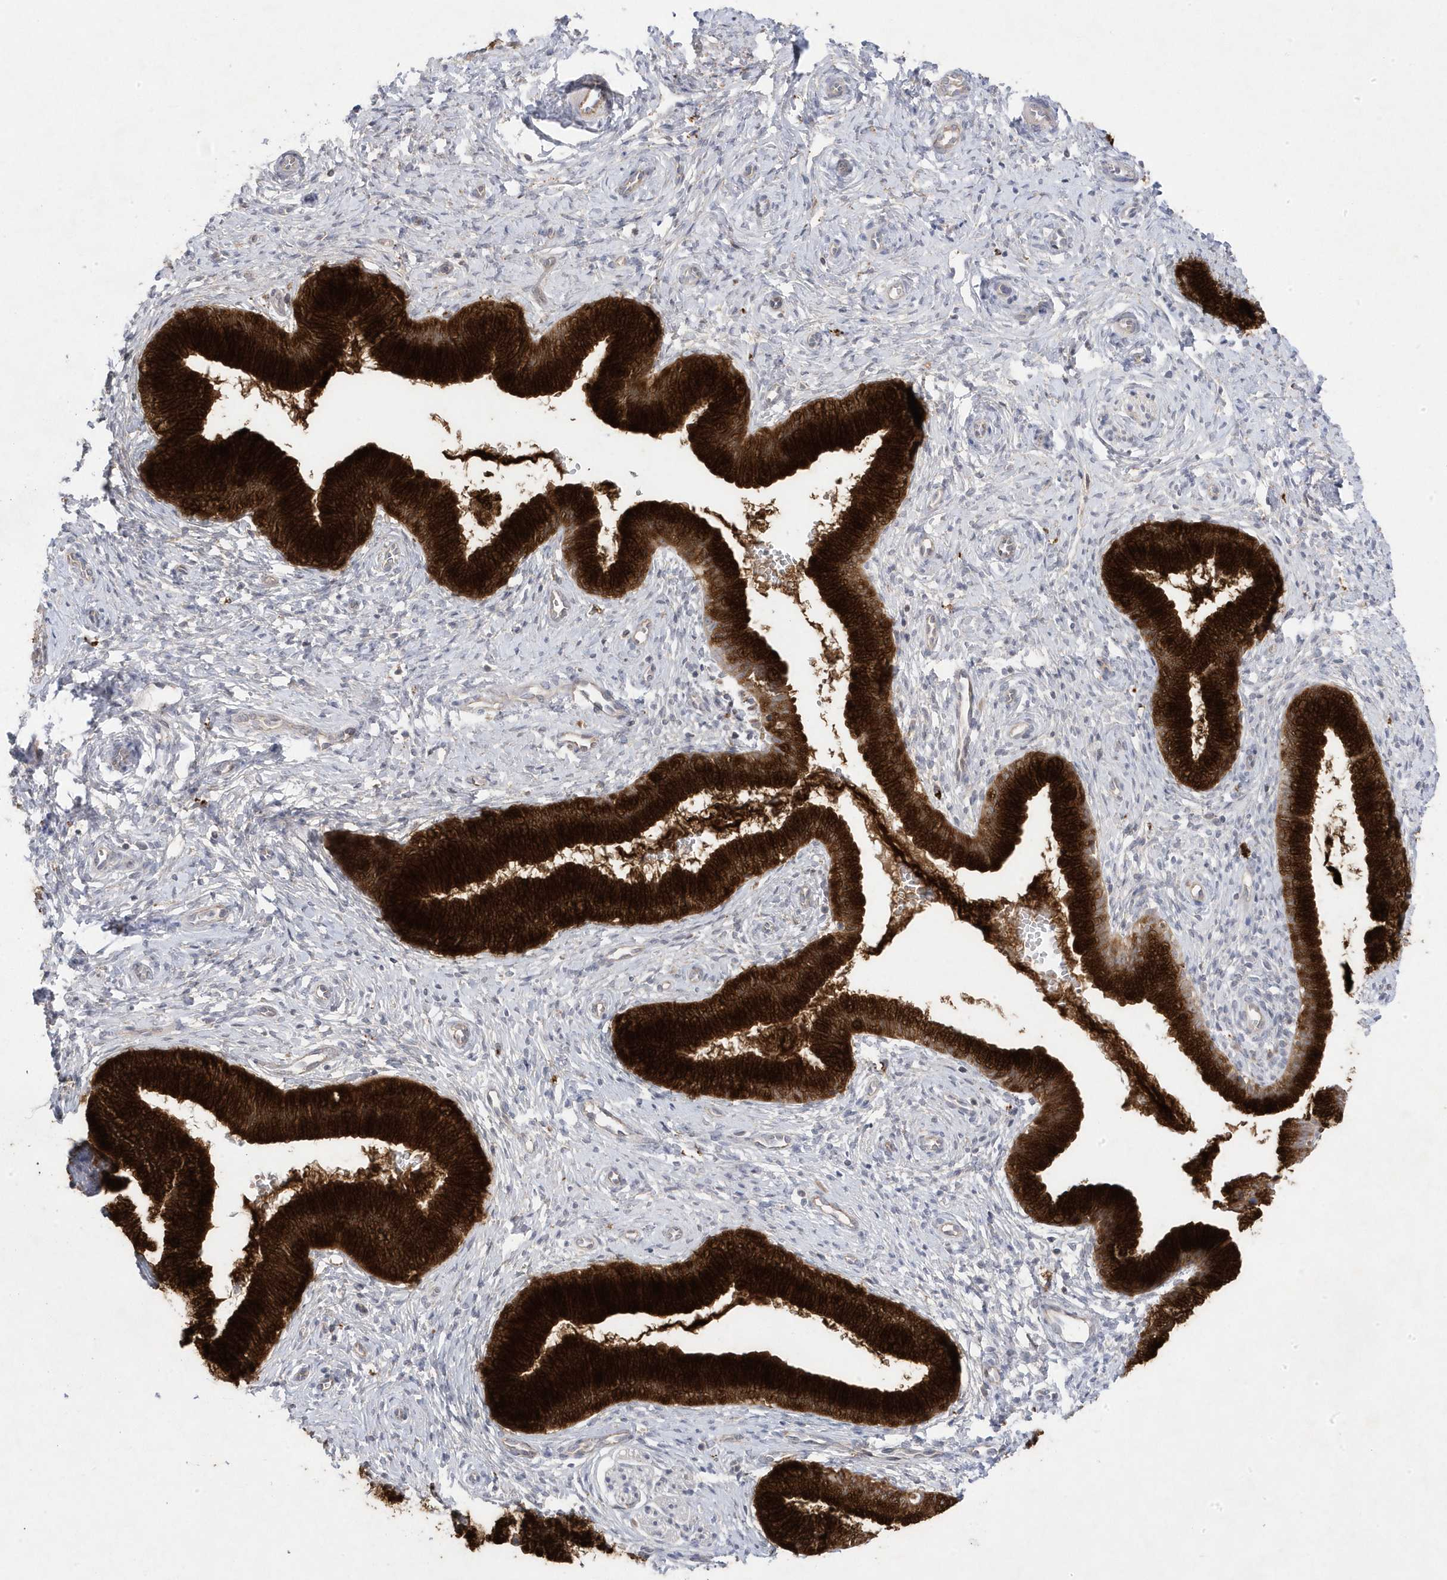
{"staining": {"intensity": "strong", "quantity": ">75%", "location": "cytoplasmic/membranous,nuclear"}, "tissue": "cervix", "cell_type": "Glandular cells", "image_type": "normal", "snomed": [{"axis": "morphology", "description": "Normal tissue, NOS"}, {"axis": "topography", "description": "Cervix"}], "caption": "A high-resolution image shows IHC staining of benign cervix, which displays strong cytoplasmic/membranous,nuclear positivity in approximately >75% of glandular cells.", "gene": "ANAPC1", "patient": {"sex": "female", "age": 27}}